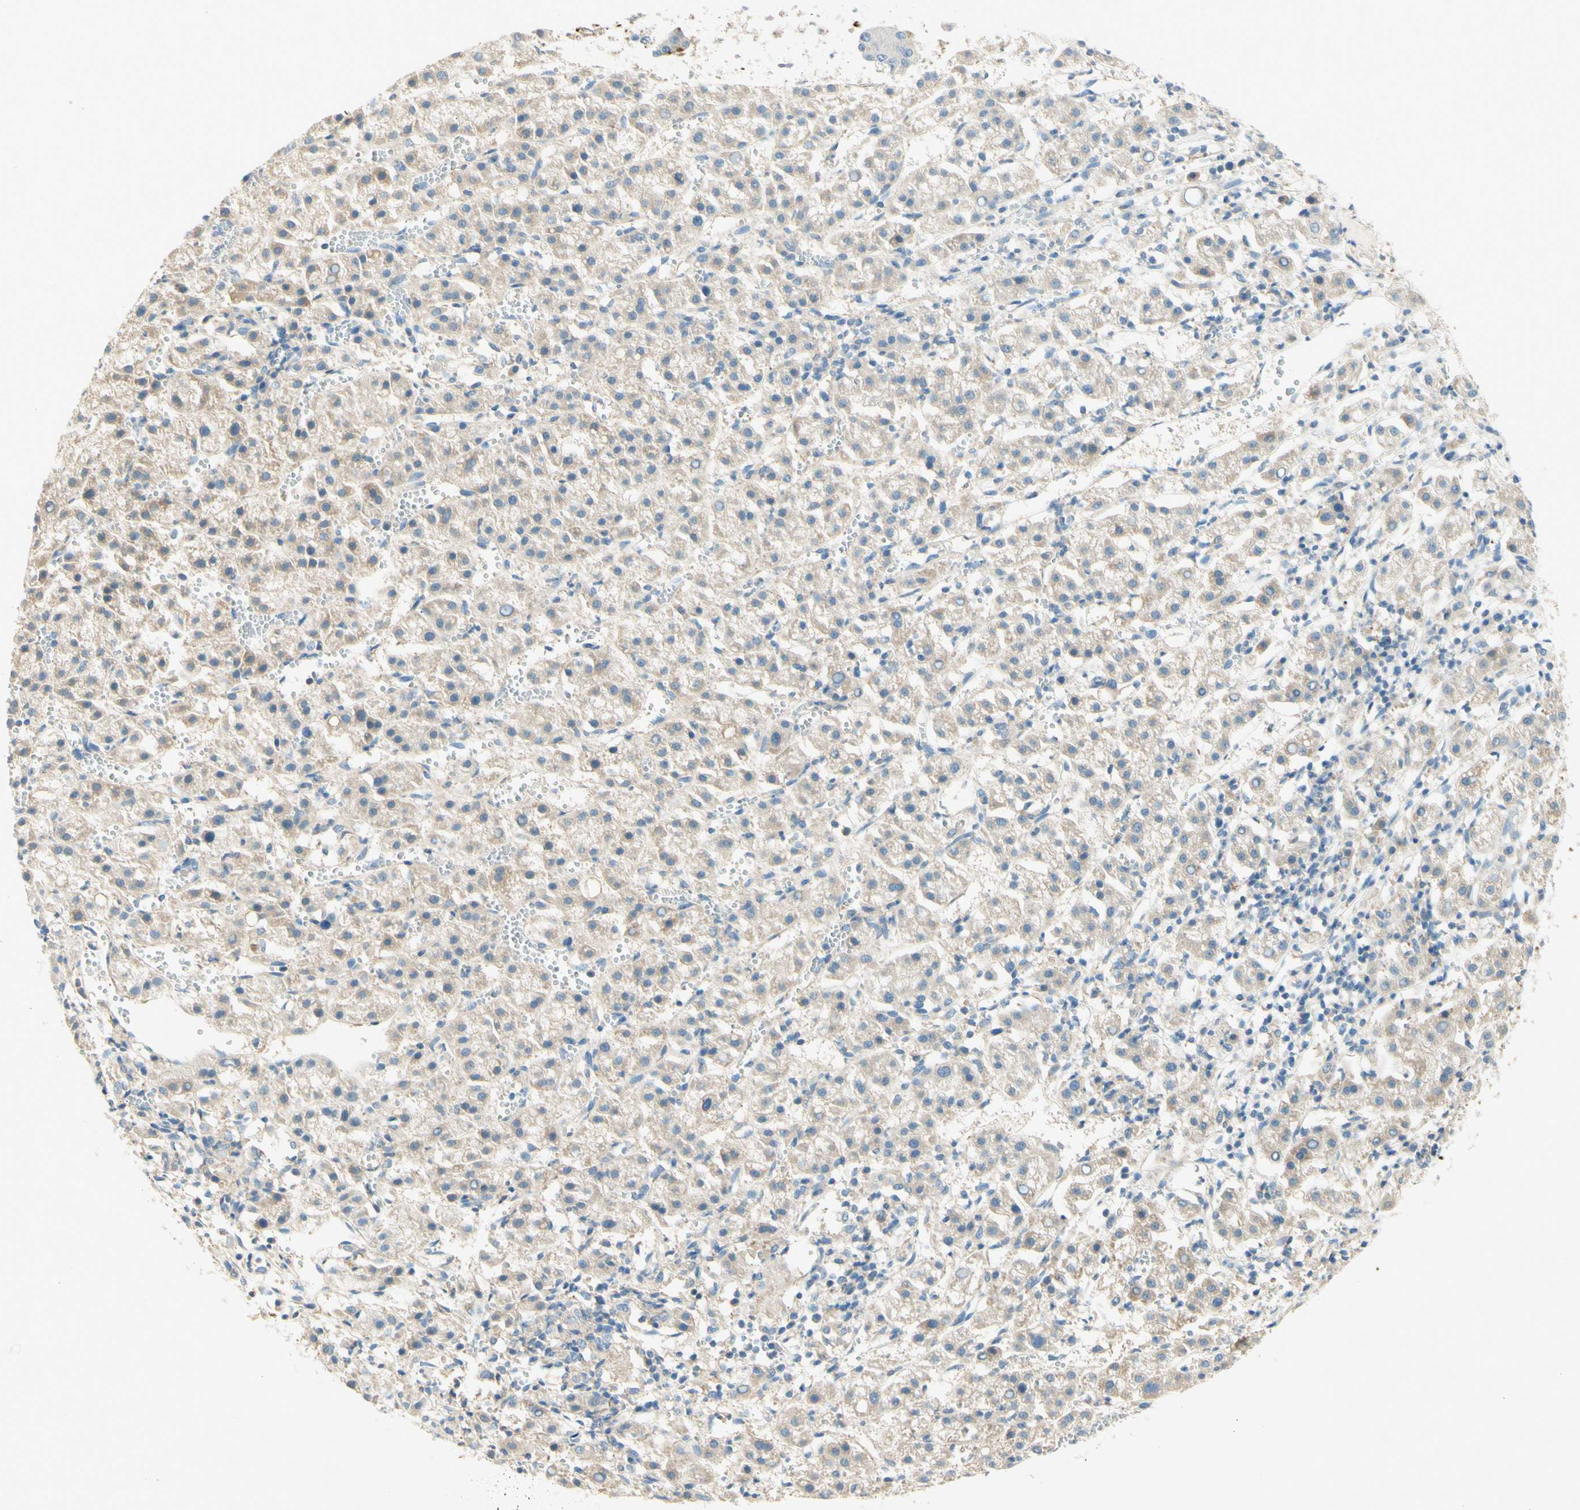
{"staining": {"intensity": "negative", "quantity": "none", "location": "none"}, "tissue": "liver cancer", "cell_type": "Tumor cells", "image_type": "cancer", "snomed": [{"axis": "morphology", "description": "Carcinoma, Hepatocellular, NOS"}, {"axis": "topography", "description": "Liver"}], "caption": "There is no significant positivity in tumor cells of liver cancer (hepatocellular carcinoma).", "gene": "PROM1", "patient": {"sex": "female", "age": 58}}